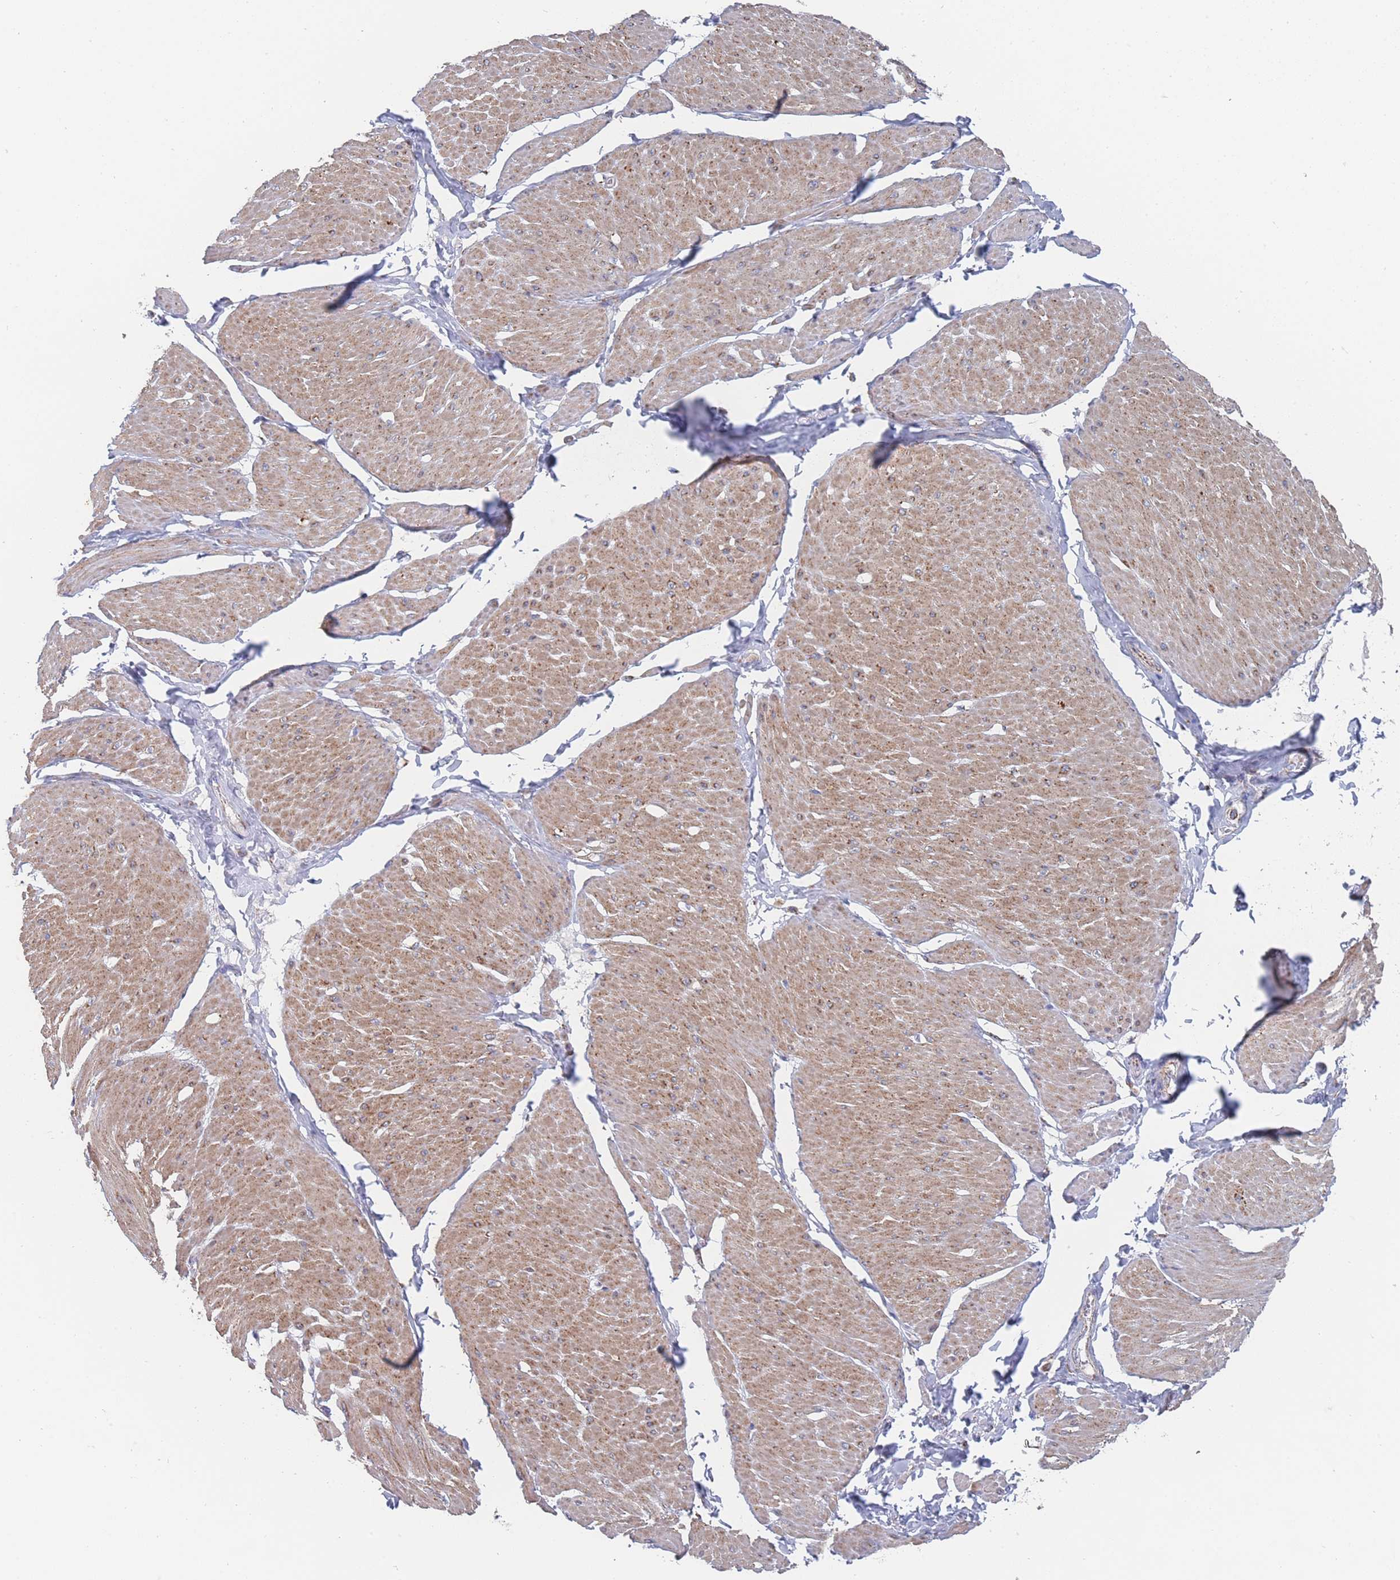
{"staining": {"intensity": "moderate", "quantity": "25%-75%", "location": "cytoplasmic/membranous"}, "tissue": "smooth muscle", "cell_type": "Smooth muscle cells", "image_type": "normal", "snomed": [{"axis": "morphology", "description": "Urothelial carcinoma, High grade"}, {"axis": "topography", "description": "Urinary bladder"}], "caption": "A medium amount of moderate cytoplasmic/membranous expression is identified in approximately 25%-75% of smooth muscle cells in benign smooth muscle. (Stains: DAB in brown, nuclei in blue, Microscopy: brightfield microscopy at high magnification).", "gene": "IKZF4", "patient": {"sex": "male", "age": 46}}